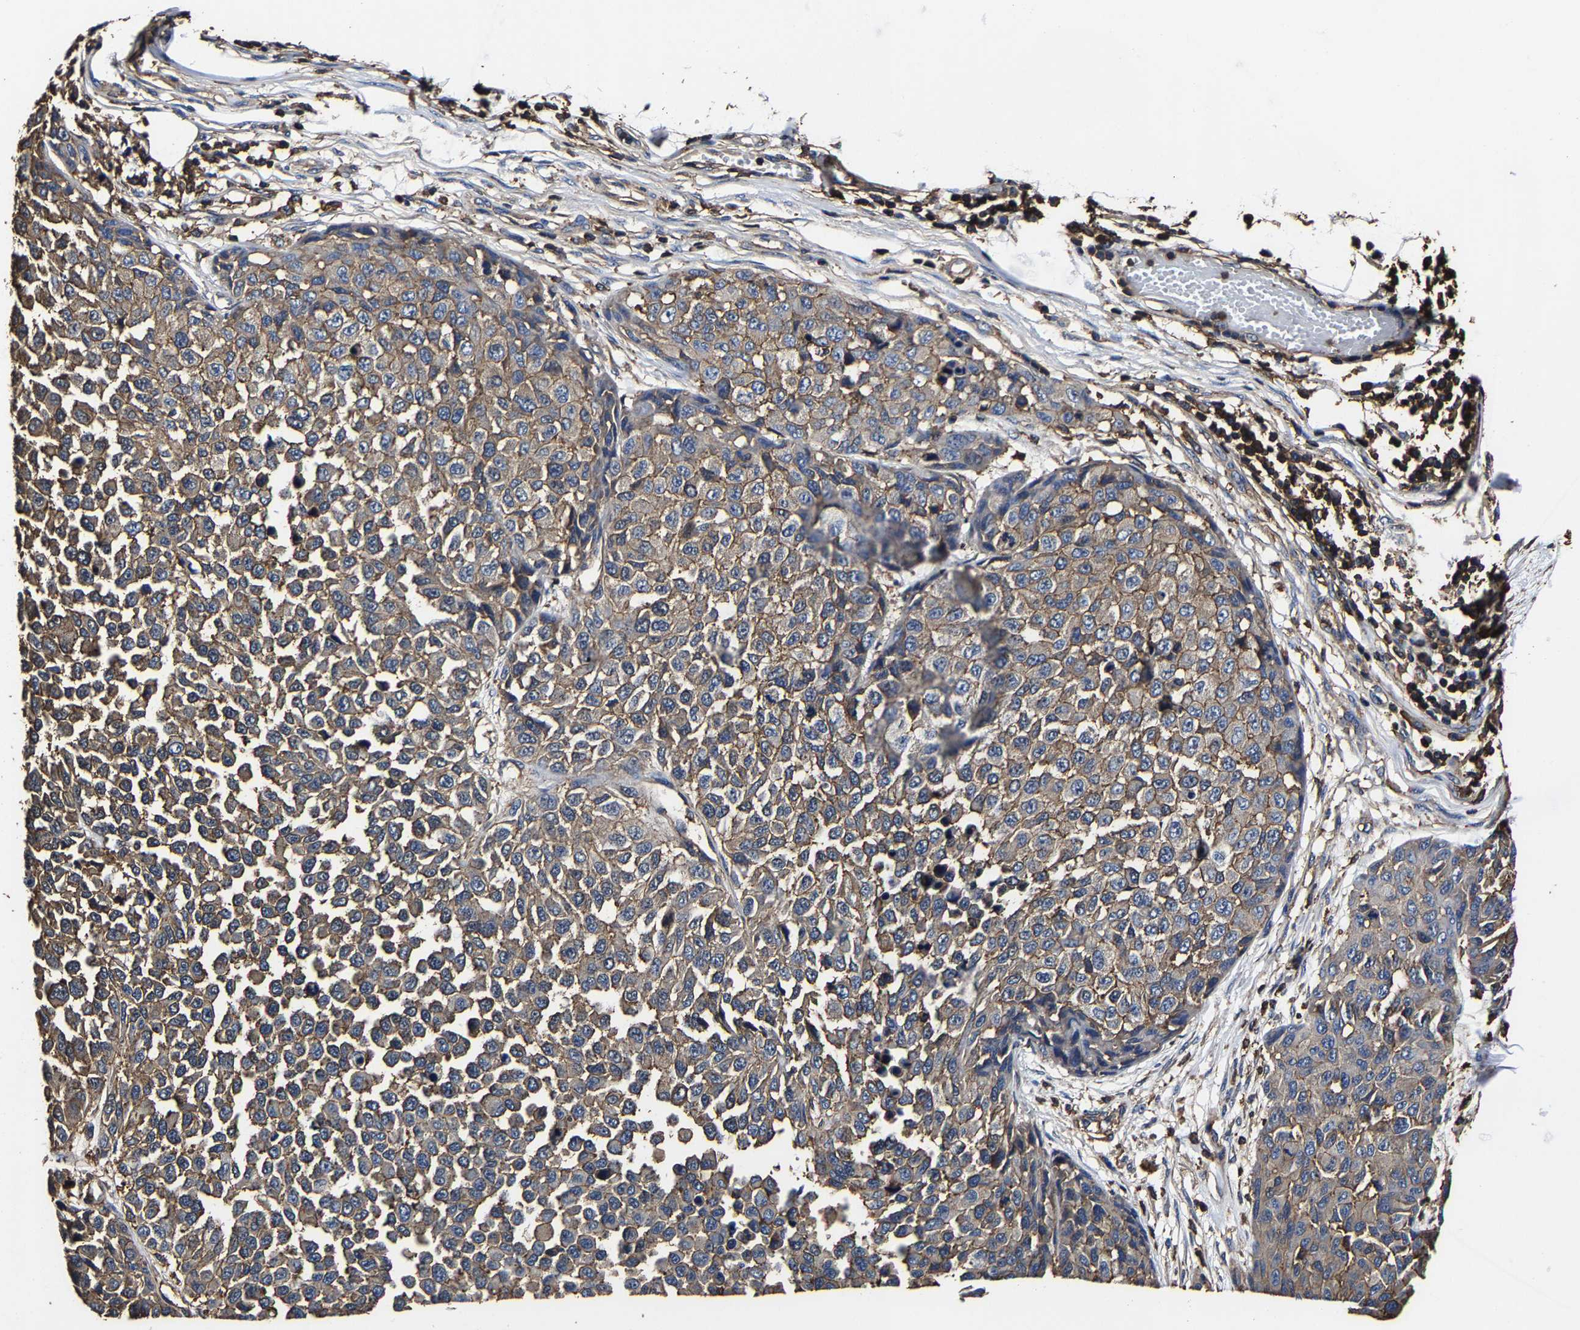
{"staining": {"intensity": "weak", "quantity": ">75%", "location": "cytoplasmic/membranous"}, "tissue": "melanoma", "cell_type": "Tumor cells", "image_type": "cancer", "snomed": [{"axis": "morphology", "description": "Normal tissue, NOS"}, {"axis": "morphology", "description": "Malignant melanoma, NOS"}, {"axis": "topography", "description": "Skin"}], "caption": "Malignant melanoma tissue shows weak cytoplasmic/membranous expression in about >75% of tumor cells", "gene": "SSH3", "patient": {"sex": "male", "age": 62}}